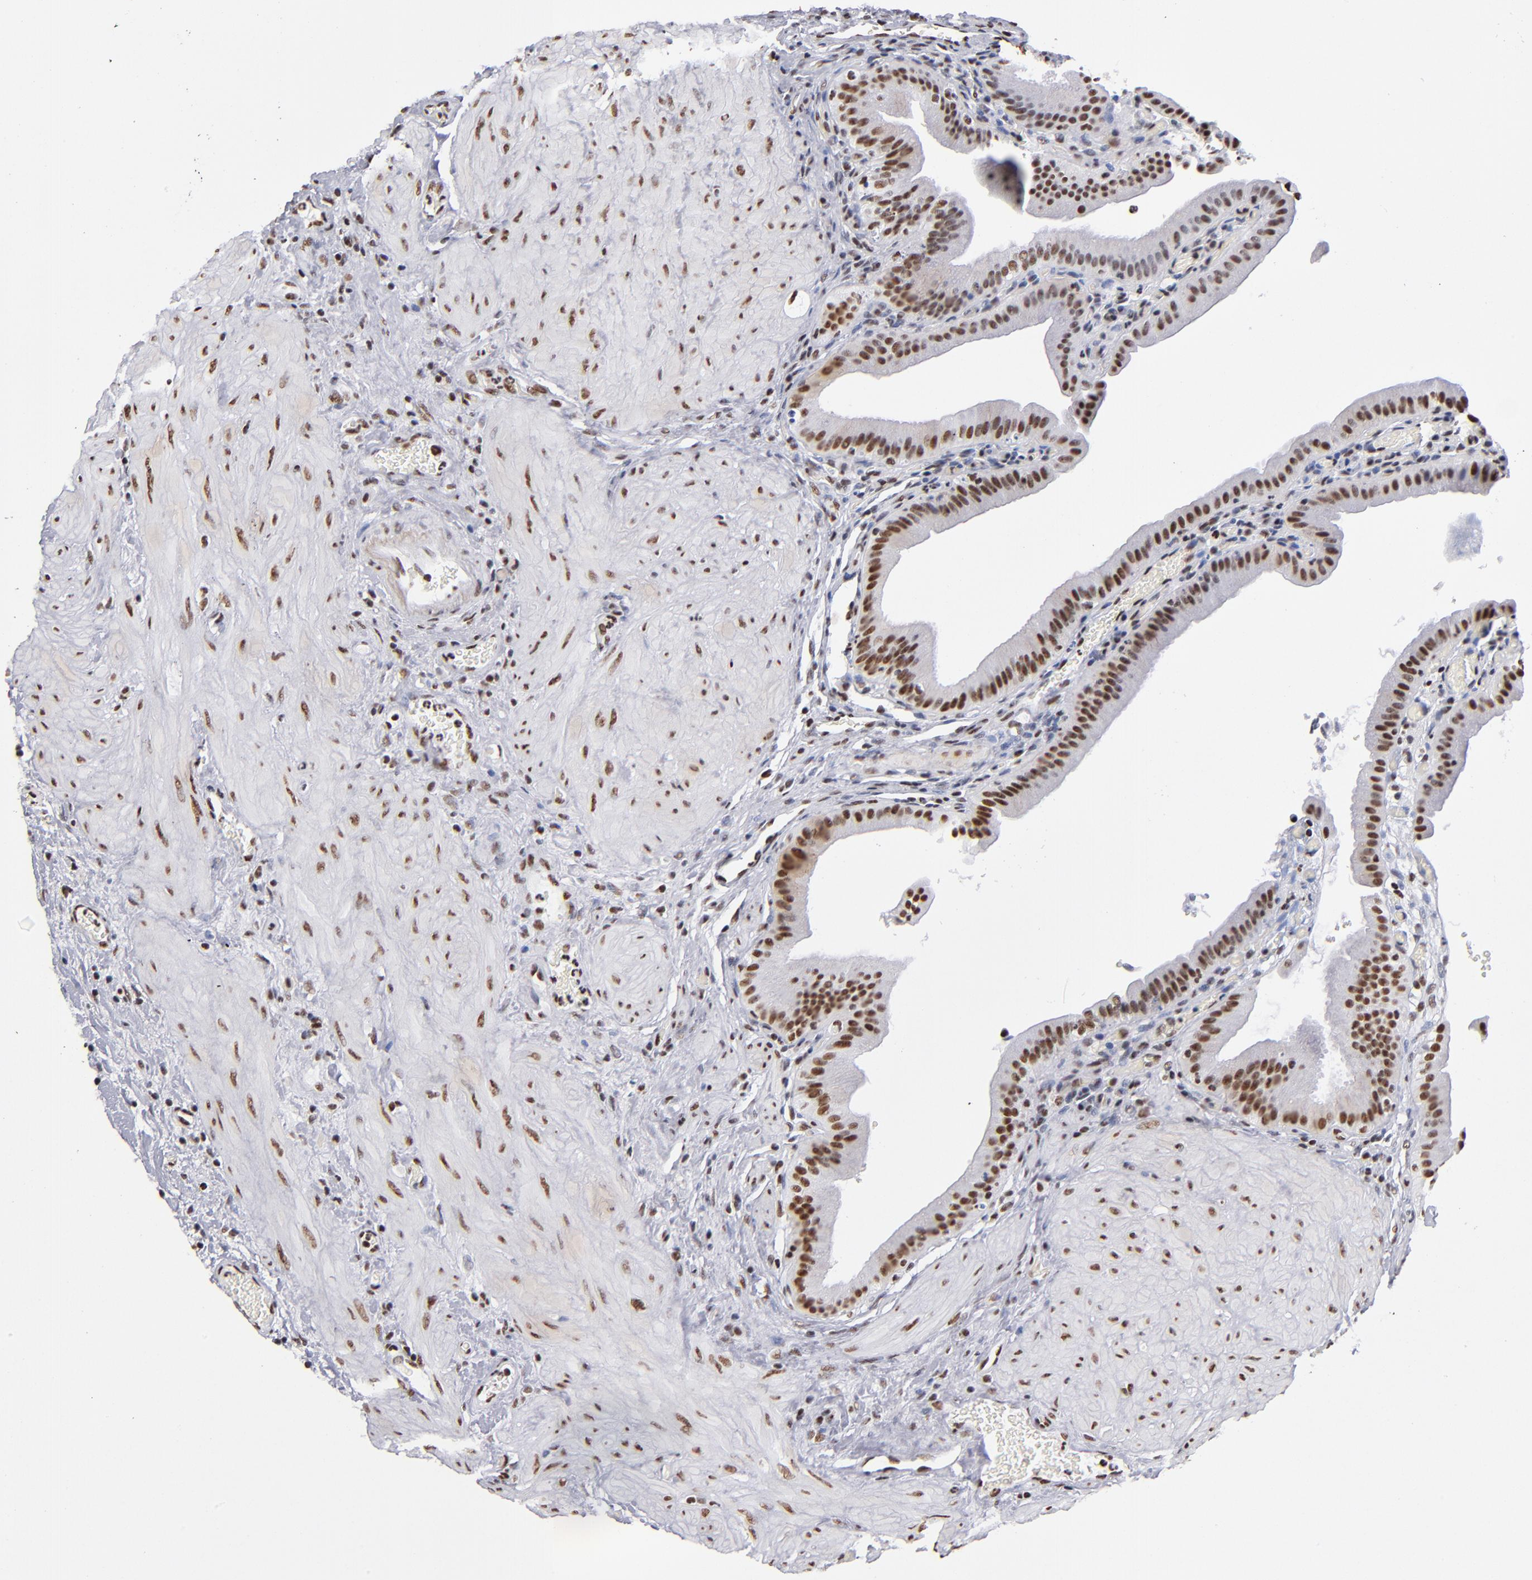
{"staining": {"intensity": "strong", "quantity": ">75%", "location": "nuclear"}, "tissue": "gallbladder", "cell_type": "Glandular cells", "image_type": "normal", "snomed": [{"axis": "morphology", "description": "Normal tissue, NOS"}, {"axis": "topography", "description": "Gallbladder"}], "caption": "Glandular cells exhibit high levels of strong nuclear staining in about >75% of cells in benign gallbladder. (DAB IHC with brightfield microscopy, high magnification).", "gene": "MN1", "patient": {"sex": "female", "age": 75}}